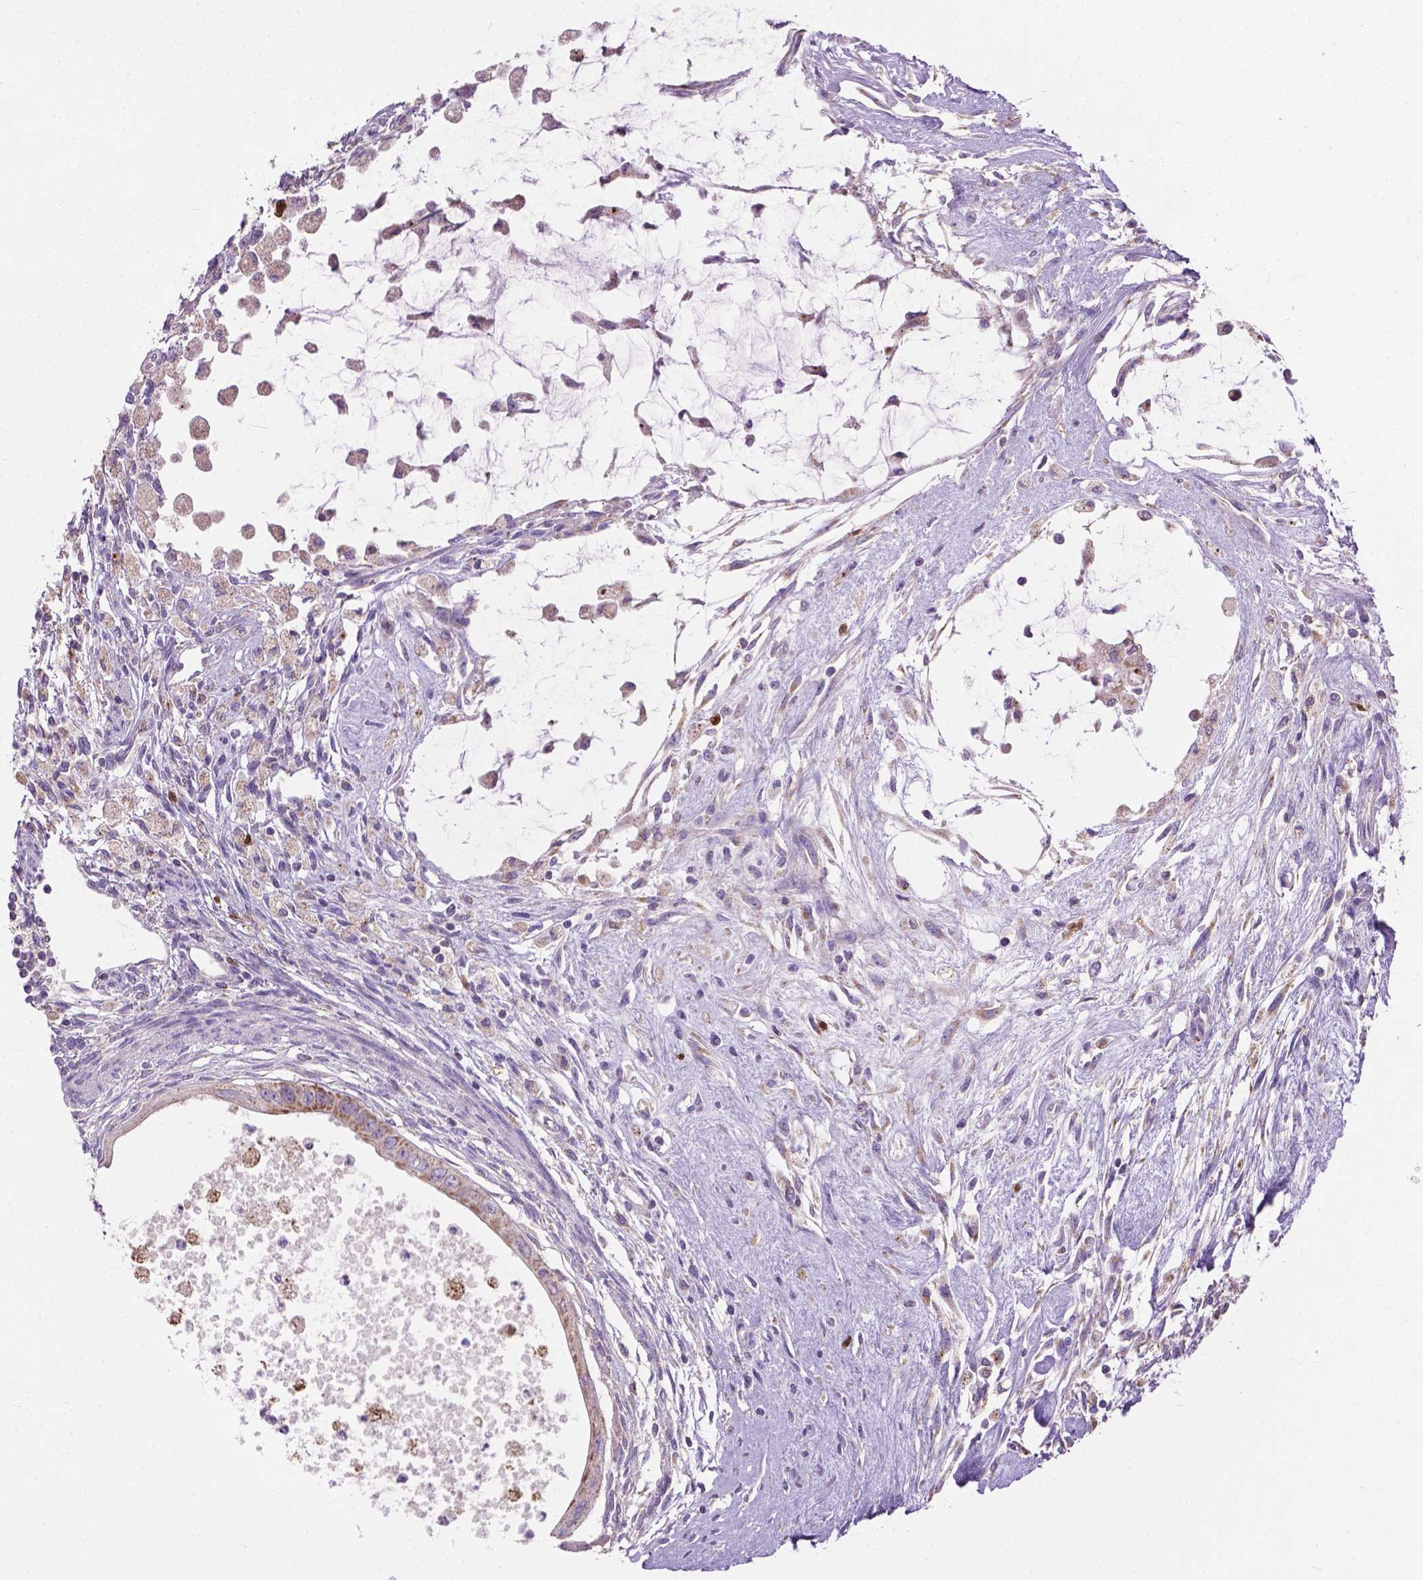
{"staining": {"intensity": "negative", "quantity": "none", "location": "none"}, "tissue": "testis cancer", "cell_type": "Tumor cells", "image_type": "cancer", "snomed": [{"axis": "morphology", "description": "Carcinoma, Embryonal, NOS"}, {"axis": "topography", "description": "Testis"}], "caption": "Tumor cells show no significant expression in testis cancer. (DAB (3,3'-diaminobenzidine) IHC visualized using brightfield microscopy, high magnification).", "gene": "VDAC1", "patient": {"sex": "male", "age": 37}}